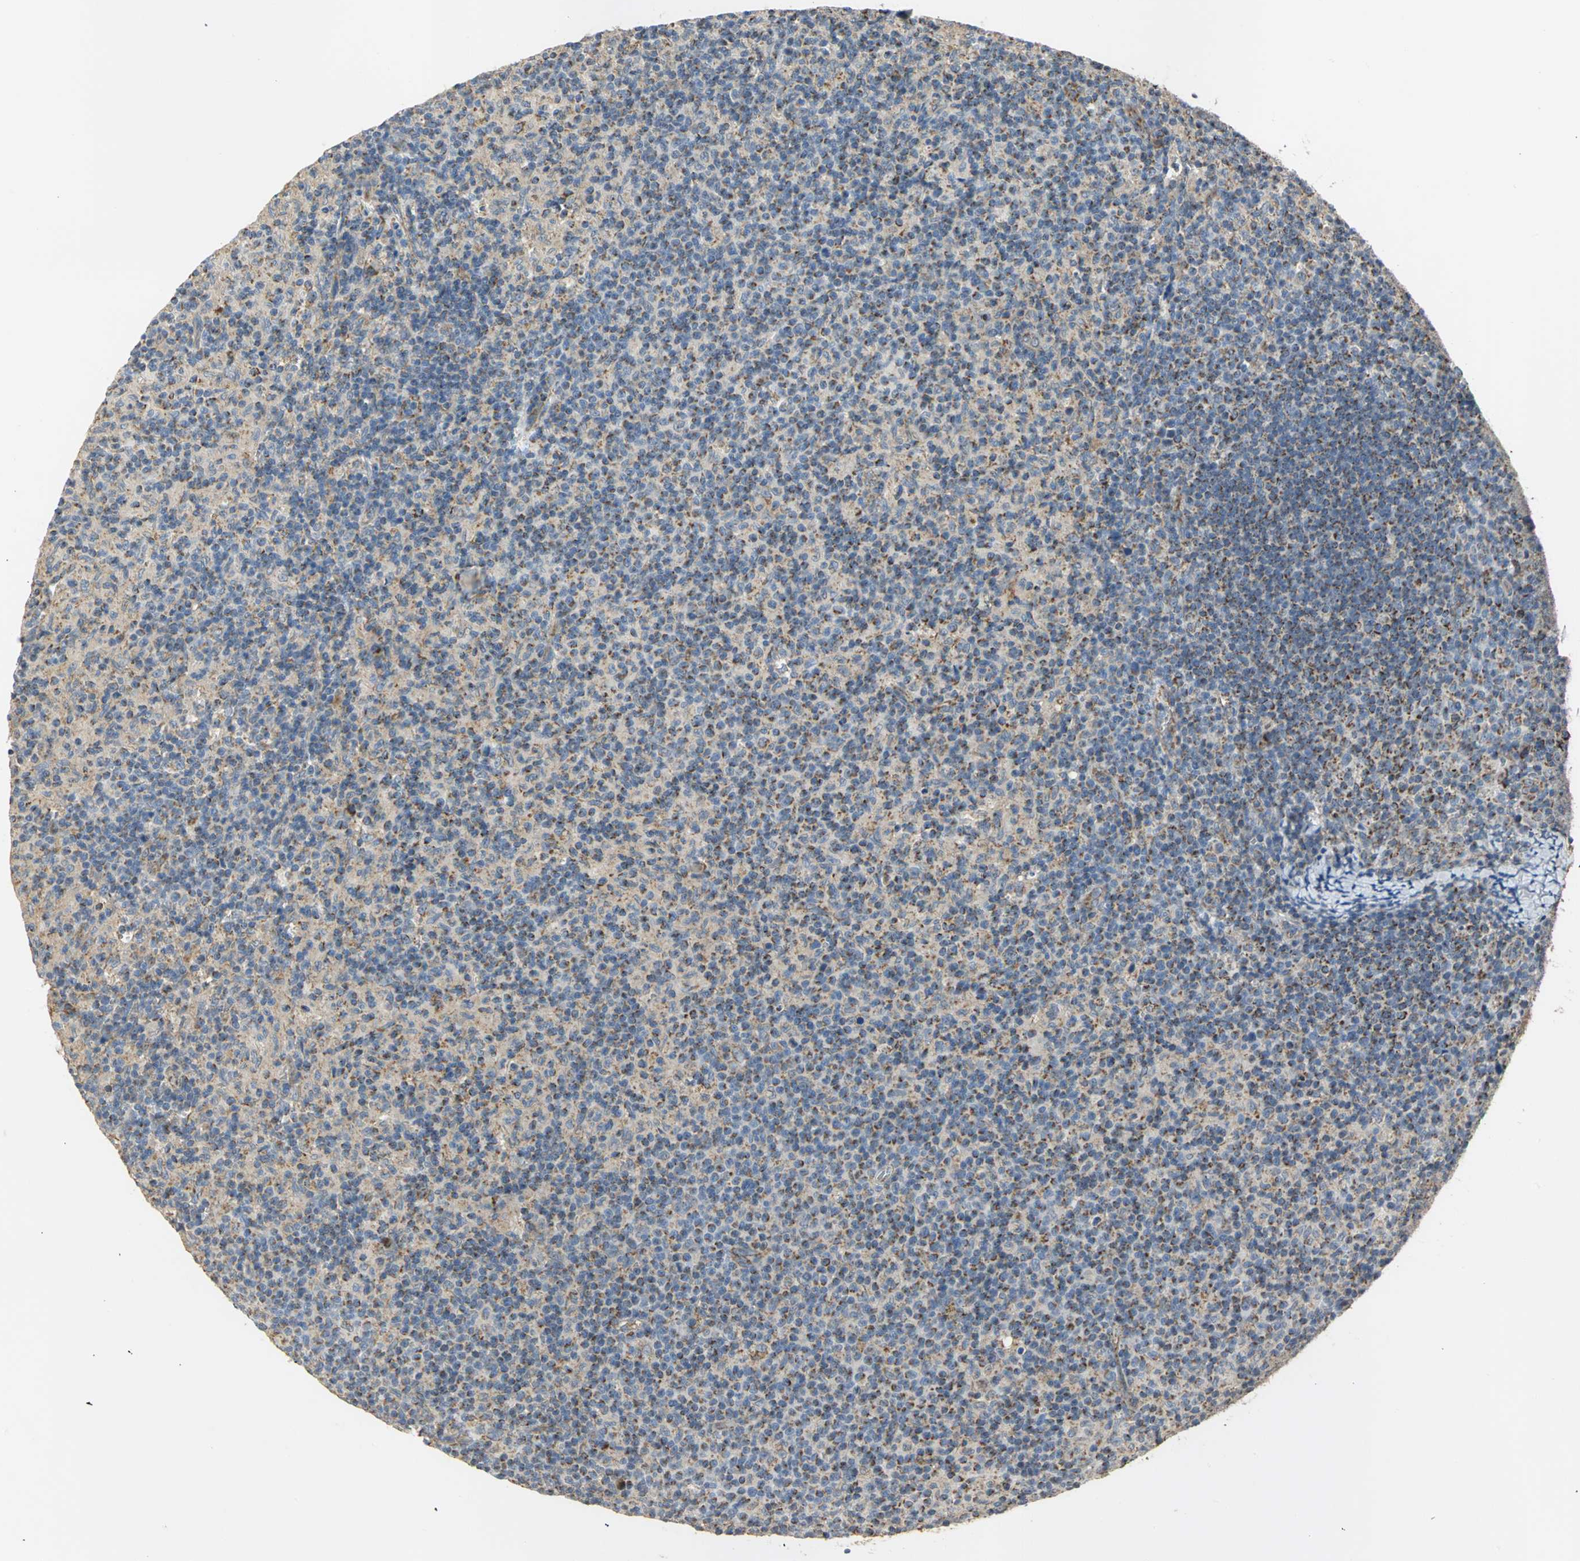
{"staining": {"intensity": "strong", "quantity": ">75%", "location": "cytoplasmic/membranous"}, "tissue": "lymph node", "cell_type": "Germinal center cells", "image_type": "normal", "snomed": [{"axis": "morphology", "description": "Normal tissue, NOS"}, {"axis": "morphology", "description": "Inflammation, NOS"}, {"axis": "topography", "description": "Lymph node"}], "caption": "This is a micrograph of immunohistochemistry (IHC) staining of unremarkable lymph node, which shows strong positivity in the cytoplasmic/membranous of germinal center cells.", "gene": "NDUFB5", "patient": {"sex": "male", "age": 55}}